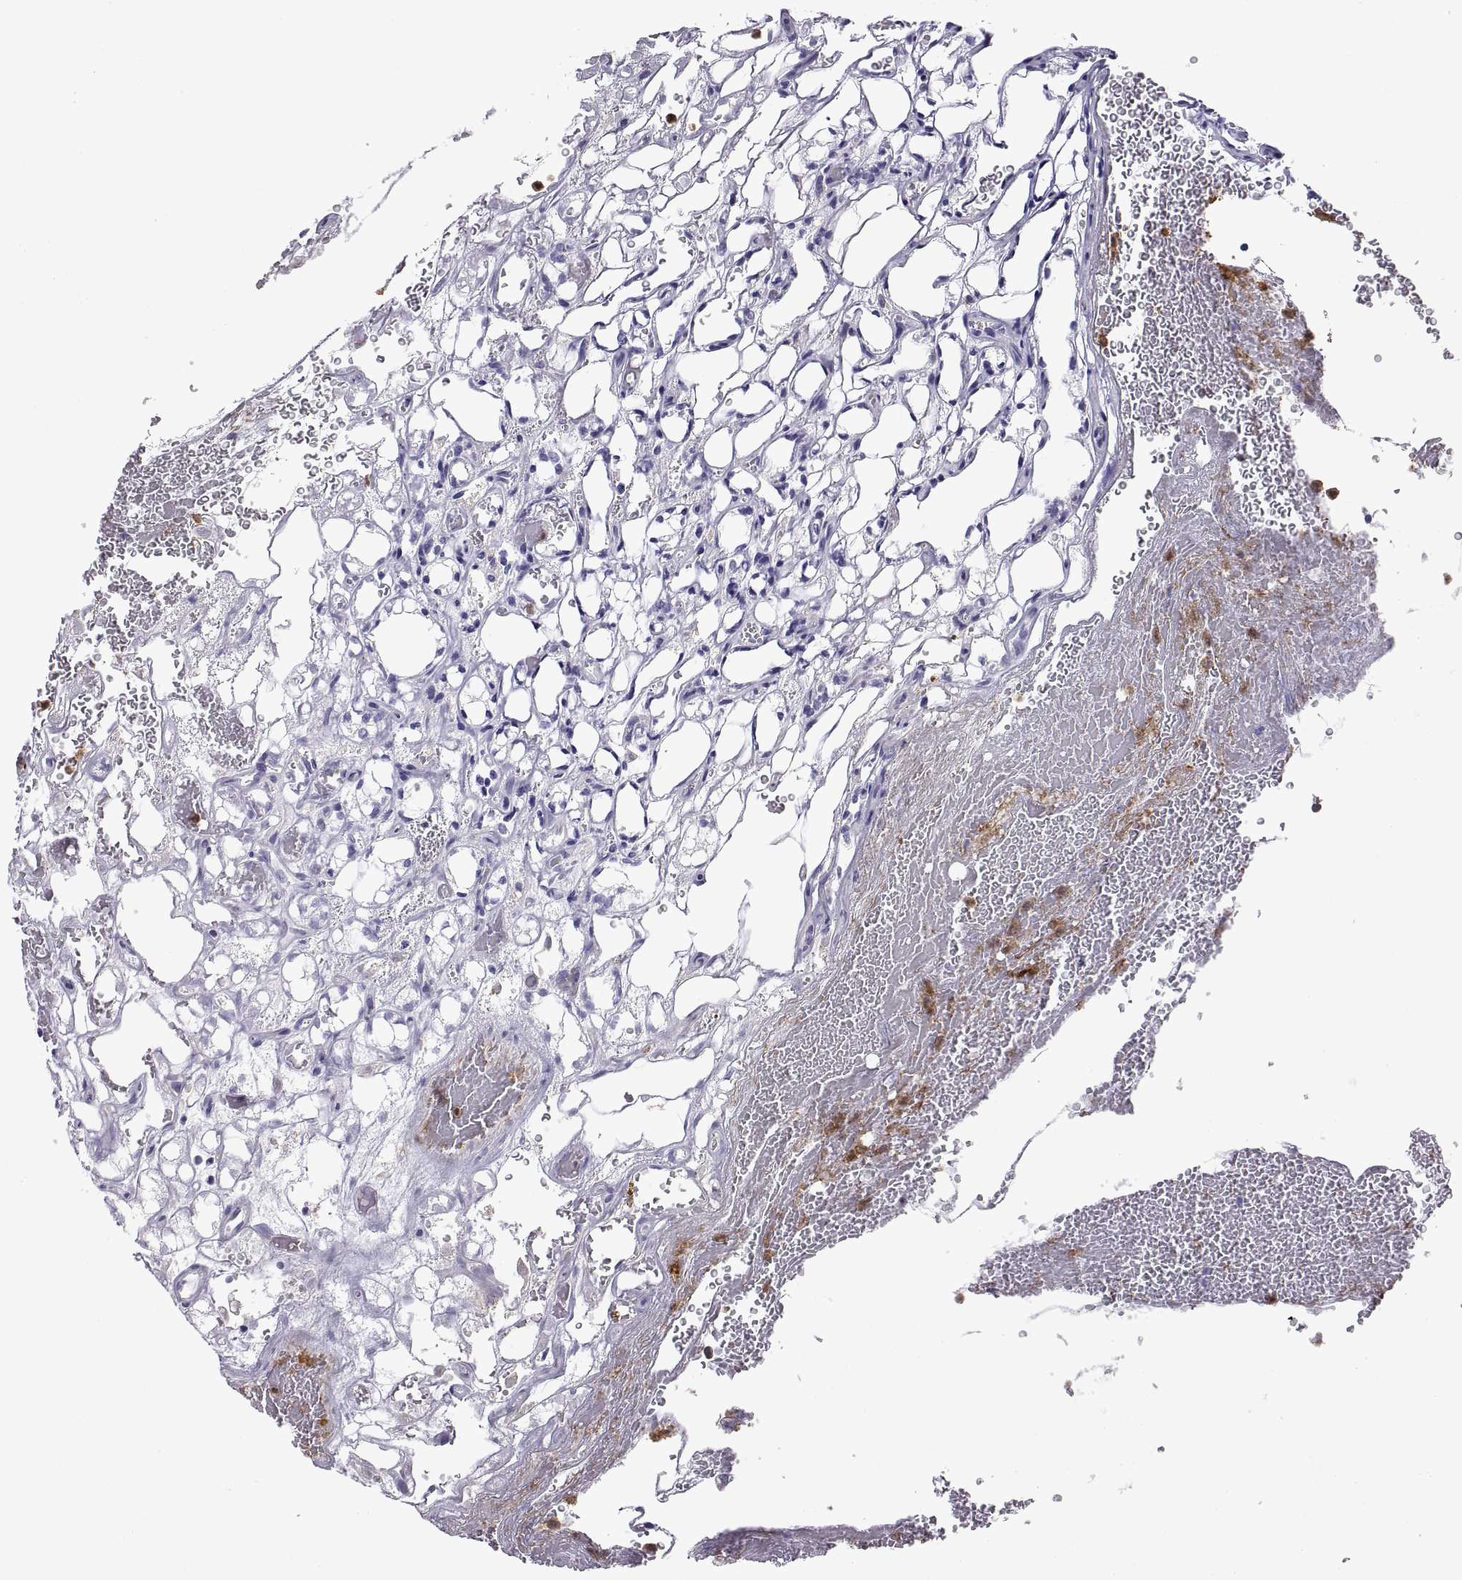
{"staining": {"intensity": "negative", "quantity": "none", "location": "none"}, "tissue": "renal cancer", "cell_type": "Tumor cells", "image_type": "cancer", "snomed": [{"axis": "morphology", "description": "Adenocarcinoma, NOS"}, {"axis": "topography", "description": "Kidney"}], "caption": "Renal cancer was stained to show a protein in brown. There is no significant expression in tumor cells.", "gene": "DOK3", "patient": {"sex": "female", "age": 69}}